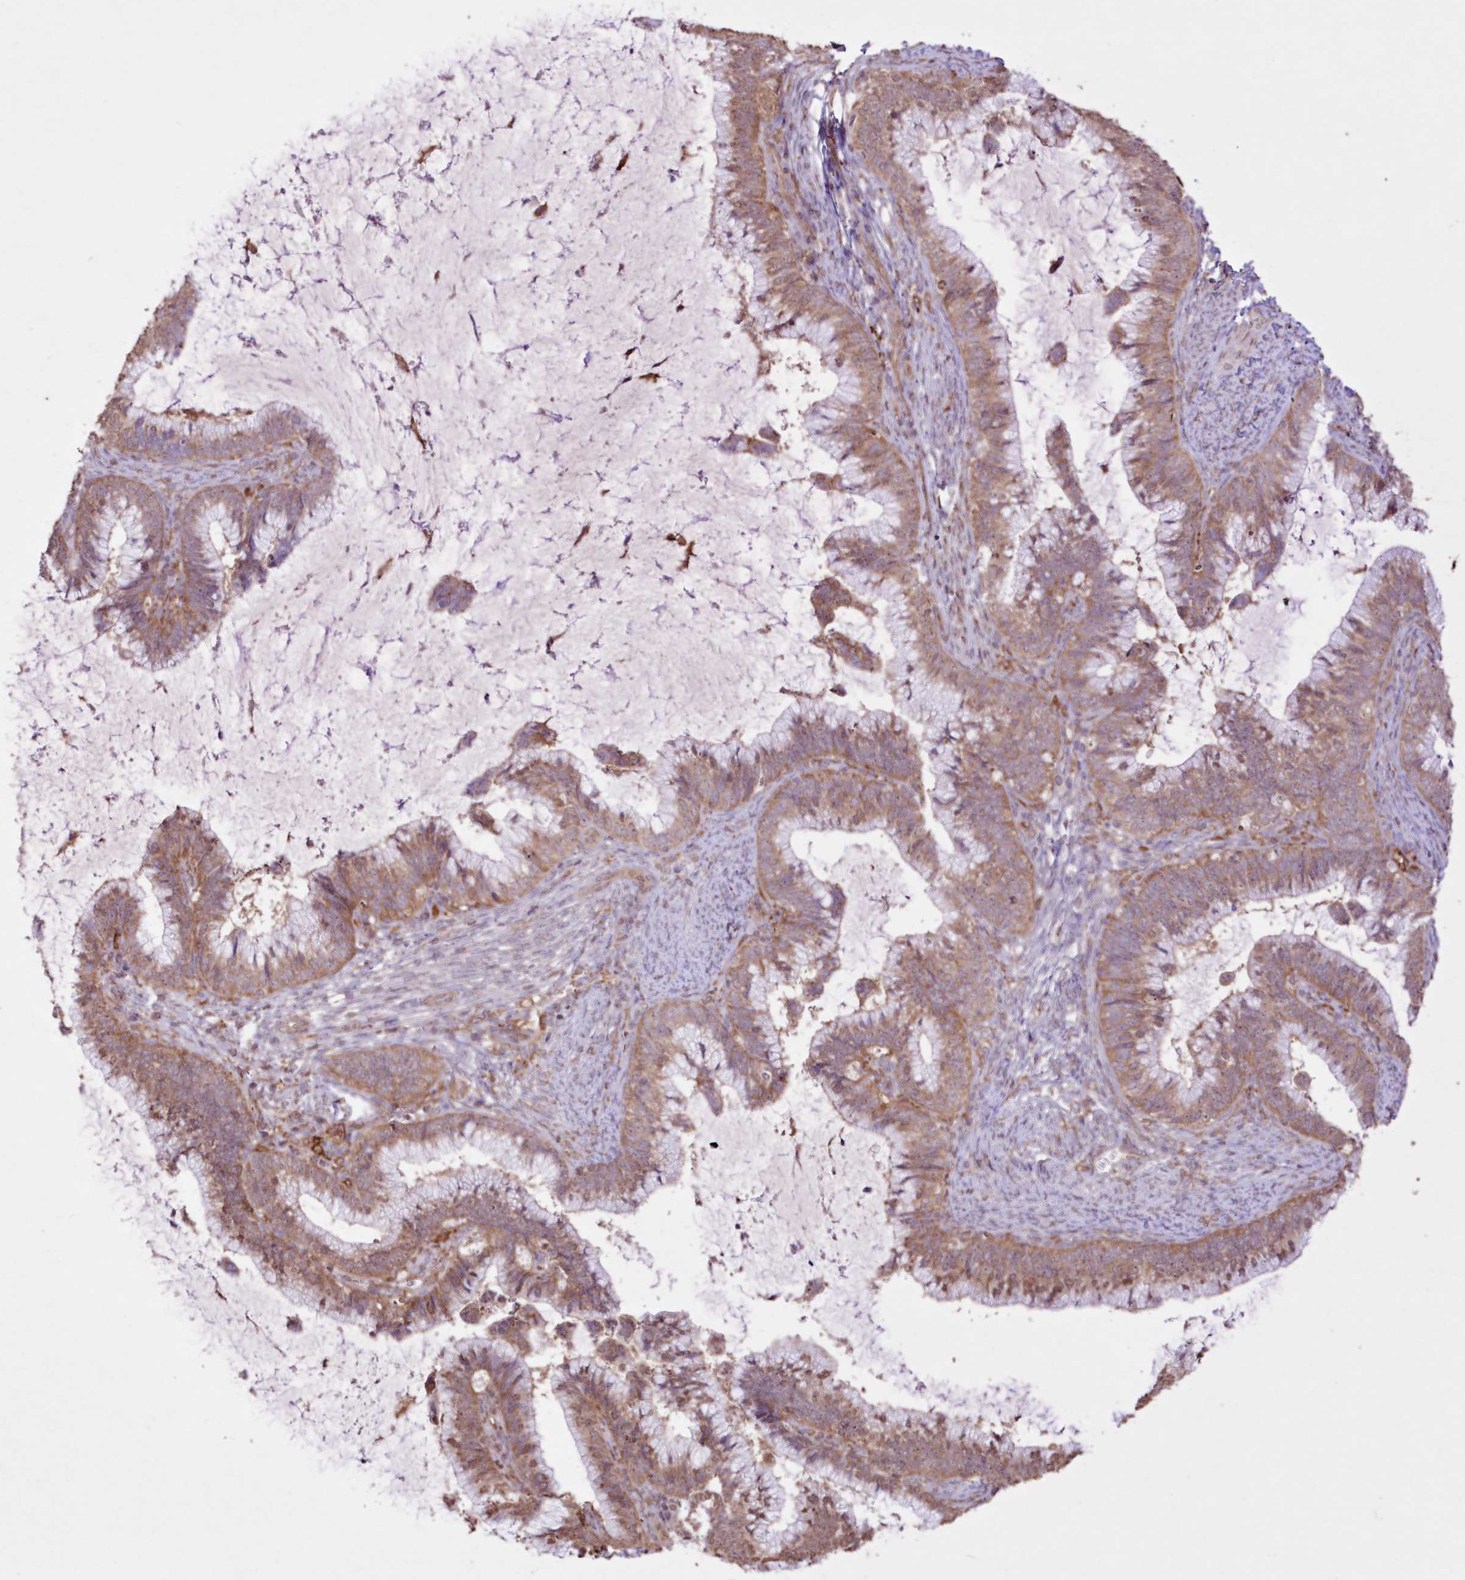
{"staining": {"intensity": "moderate", "quantity": ">75%", "location": "cytoplasmic/membranous,nuclear"}, "tissue": "cervical cancer", "cell_type": "Tumor cells", "image_type": "cancer", "snomed": [{"axis": "morphology", "description": "Adenocarcinoma, NOS"}, {"axis": "topography", "description": "Cervix"}], "caption": "Cervical cancer (adenocarcinoma) stained for a protein (brown) shows moderate cytoplasmic/membranous and nuclear positive expression in approximately >75% of tumor cells.", "gene": "FCHO2", "patient": {"sex": "female", "age": 36}}